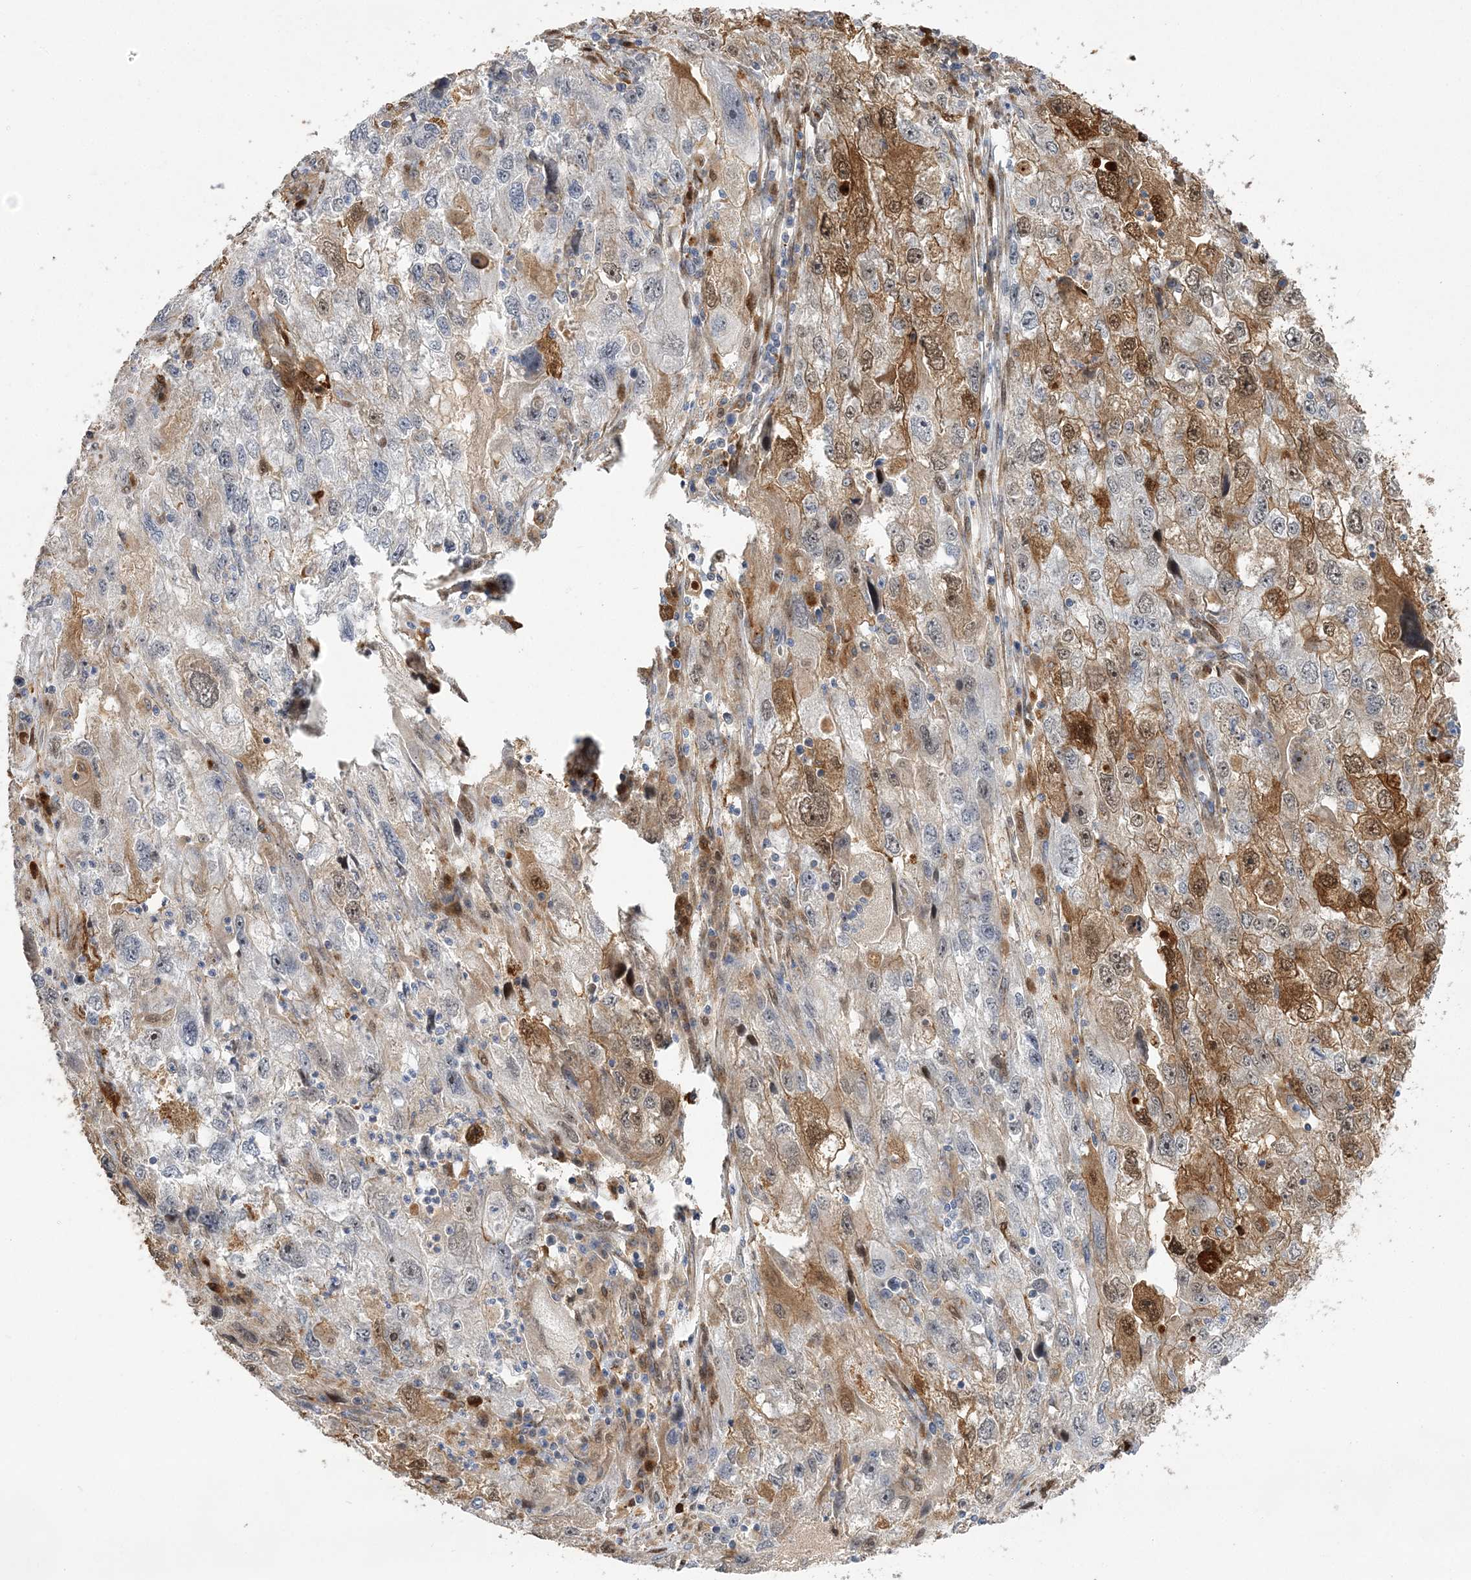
{"staining": {"intensity": "moderate", "quantity": "<25%", "location": "cytoplasmic/membranous,nuclear"}, "tissue": "endometrial cancer", "cell_type": "Tumor cells", "image_type": "cancer", "snomed": [{"axis": "morphology", "description": "Adenocarcinoma, NOS"}, {"axis": "topography", "description": "Endometrium"}], "caption": "Immunohistochemical staining of endometrial cancer (adenocarcinoma) shows low levels of moderate cytoplasmic/membranous and nuclear protein positivity in approximately <25% of tumor cells.", "gene": "NPM3", "patient": {"sex": "female", "age": 49}}